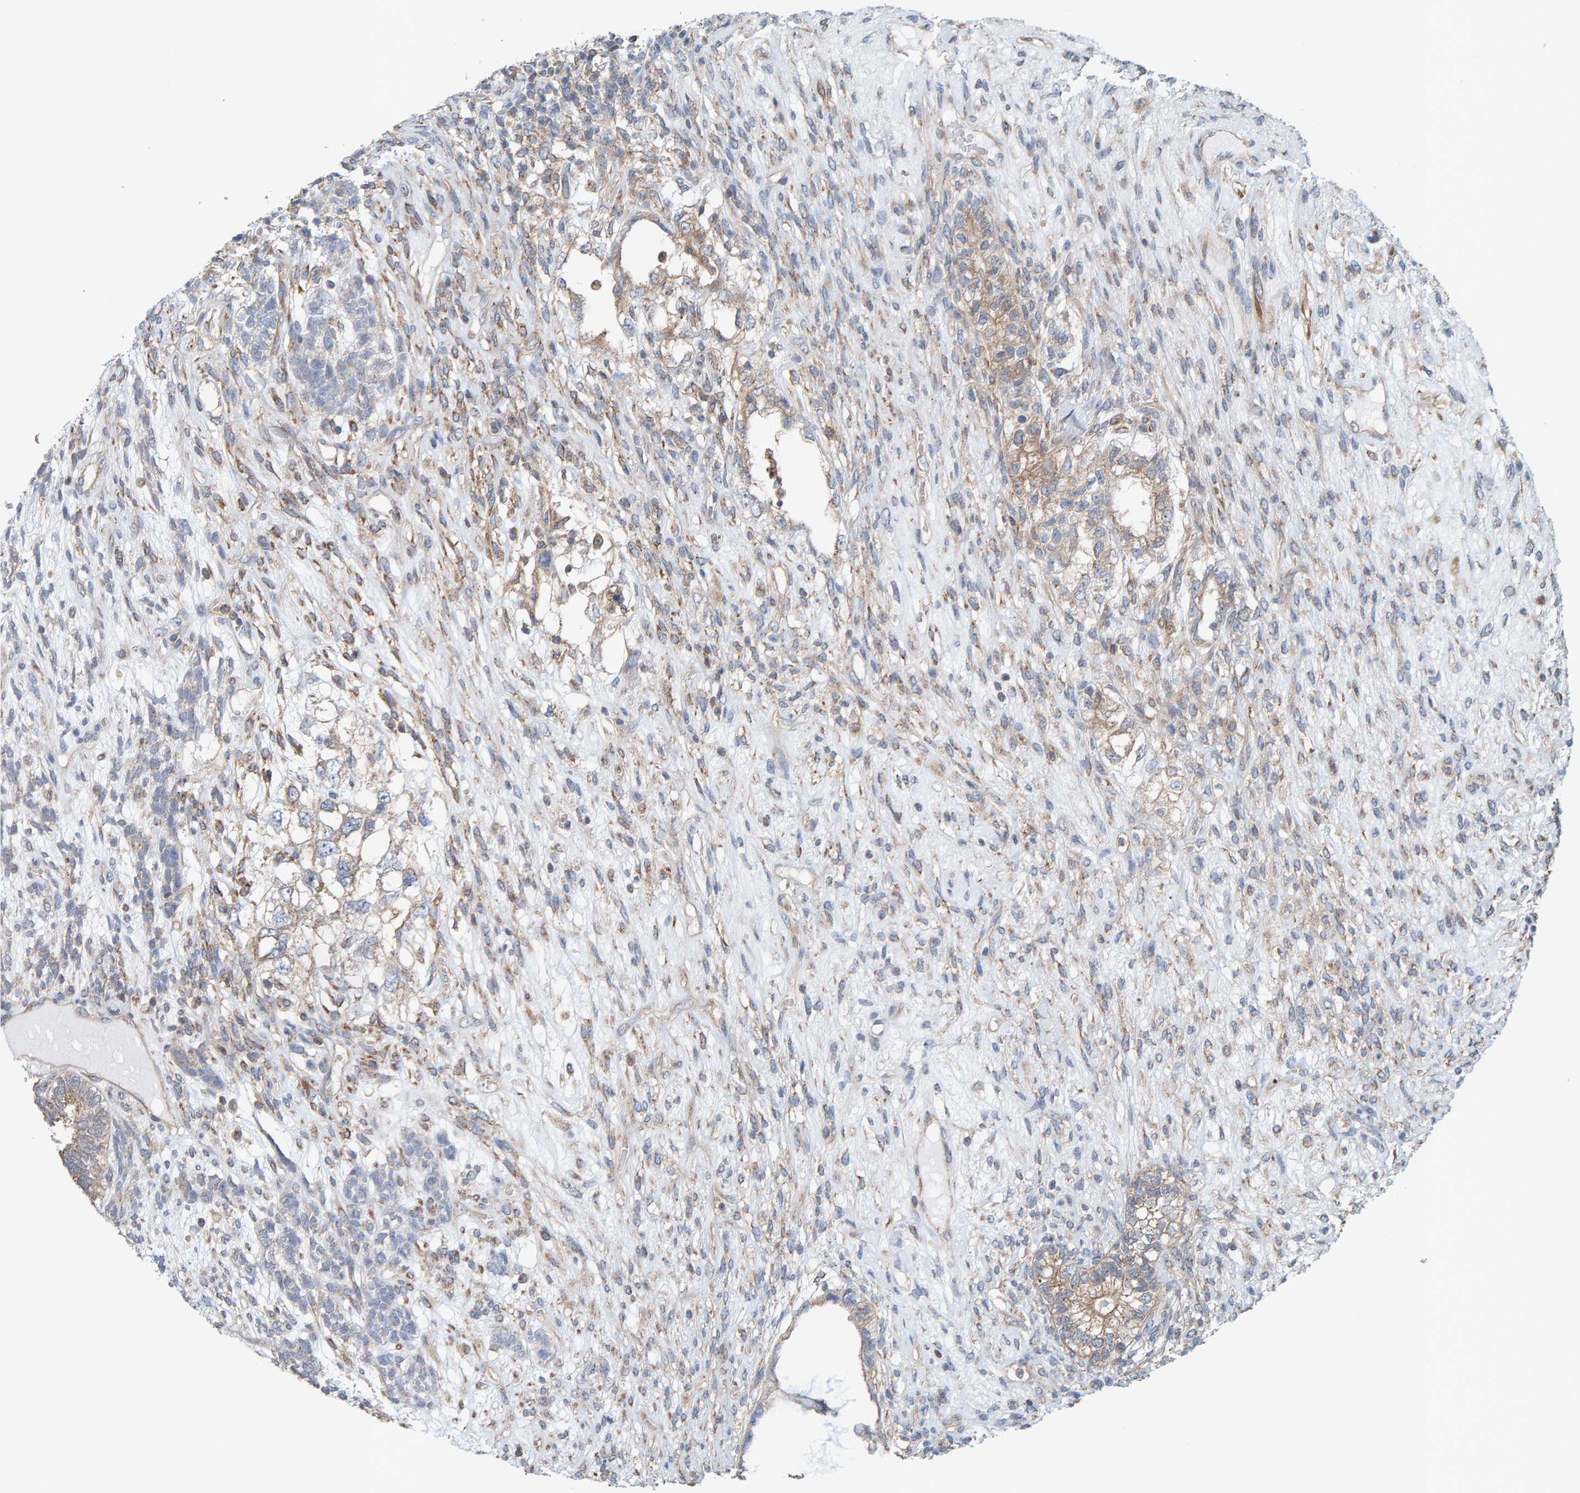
{"staining": {"intensity": "weak", "quantity": "<25%", "location": "cytoplasmic/membranous"}, "tissue": "testis cancer", "cell_type": "Tumor cells", "image_type": "cancer", "snomed": [{"axis": "morphology", "description": "Seminoma, NOS"}, {"axis": "topography", "description": "Testis"}], "caption": "High magnification brightfield microscopy of testis seminoma stained with DAB (brown) and counterstained with hematoxylin (blue): tumor cells show no significant positivity.", "gene": "UBAP1", "patient": {"sex": "male", "age": 28}}